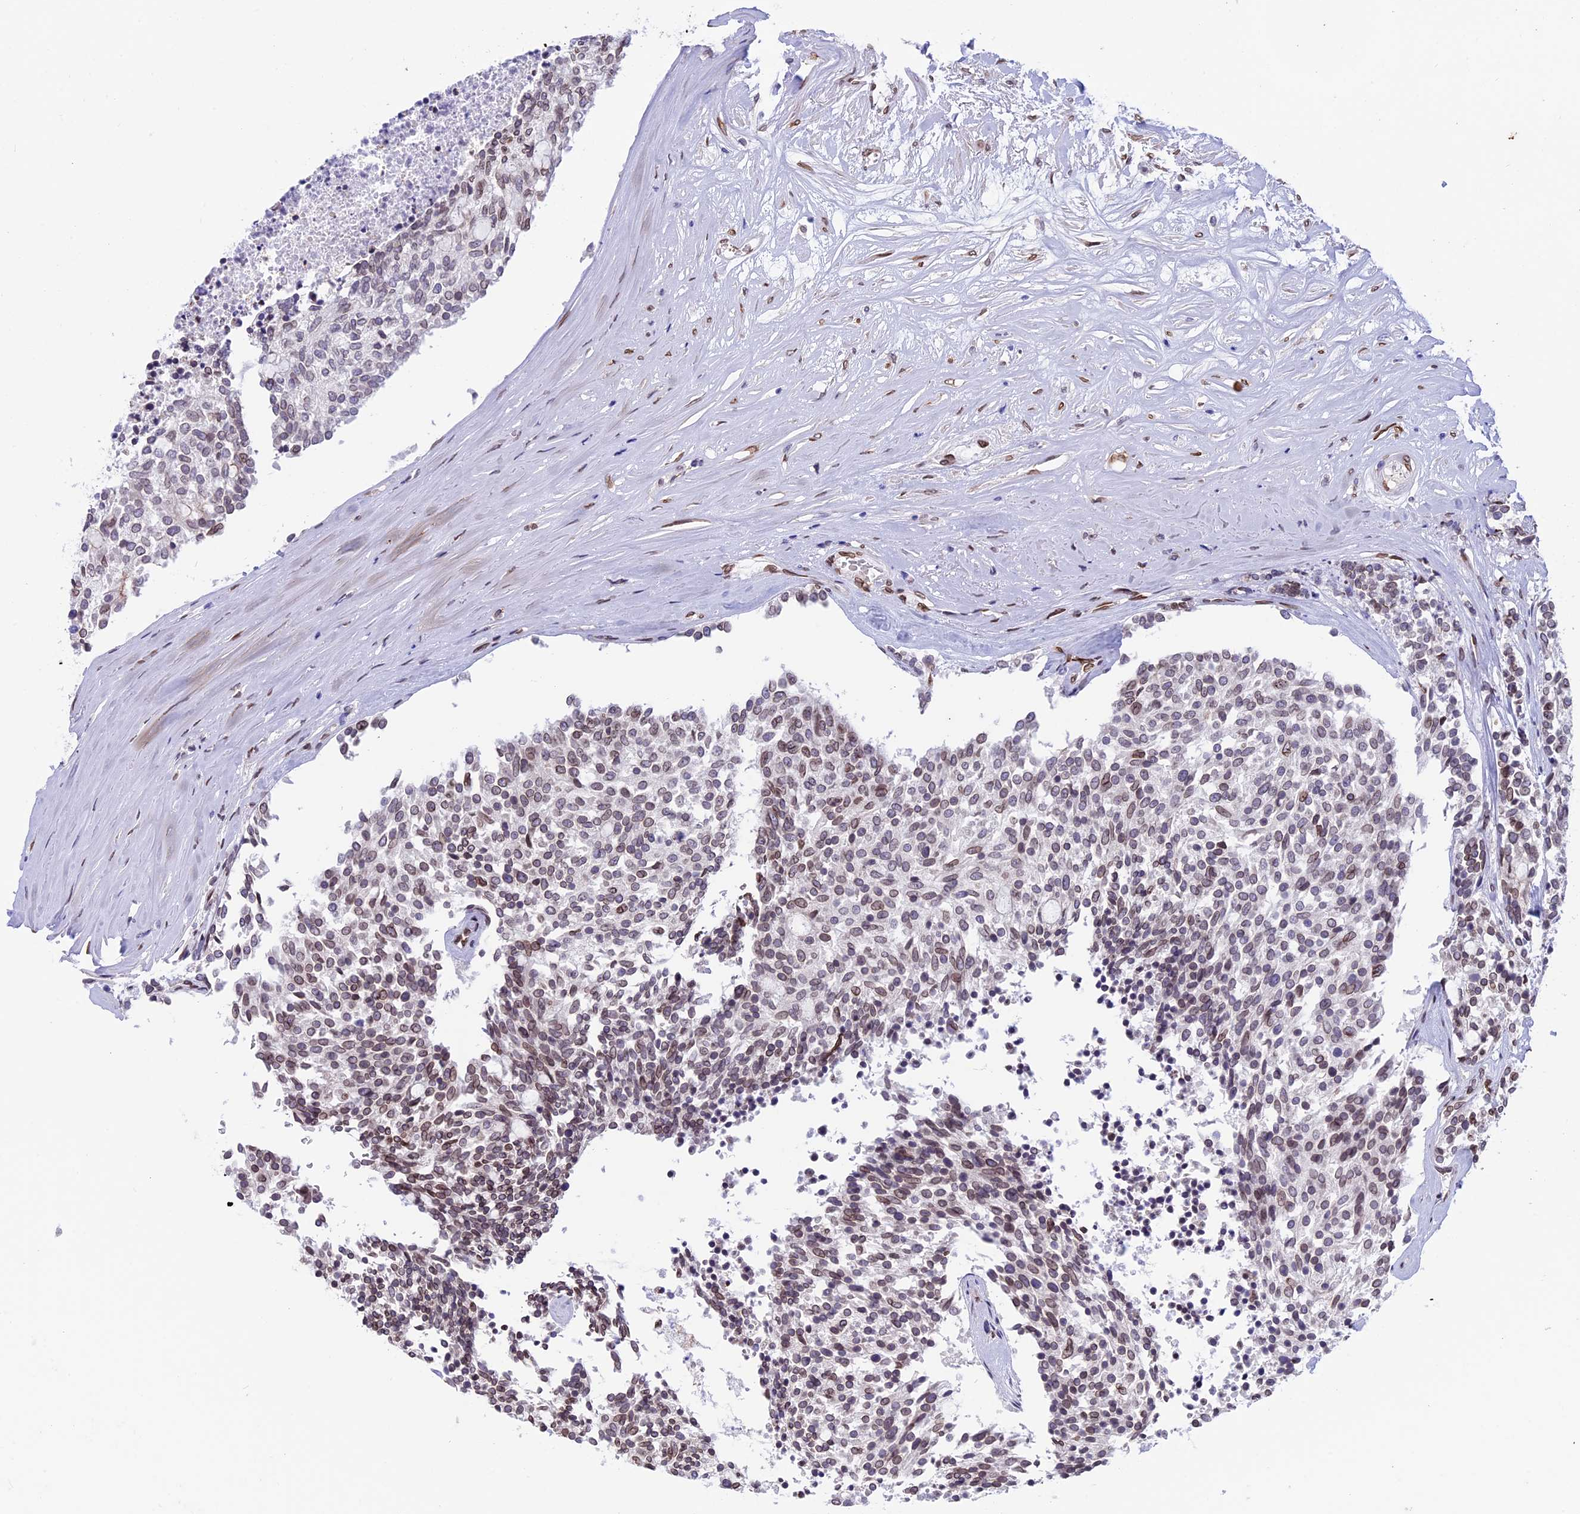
{"staining": {"intensity": "moderate", "quantity": ">75%", "location": "nuclear"}, "tissue": "carcinoid", "cell_type": "Tumor cells", "image_type": "cancer", "snomed": [{"axis": "morphology", "description": "Carcinoid, malignant, NOS"}, {"axis": "topography", "description": "Pancreas"}], "caption": "This micrograph exhibits immunohistochemistry (IHC) staining of malignant carcinoid, with medium moderate nuclear positivity in about >75% of tumor cells.", "gene": "TMPRSS7", "patient": {"sex": "female", "age": 54}}